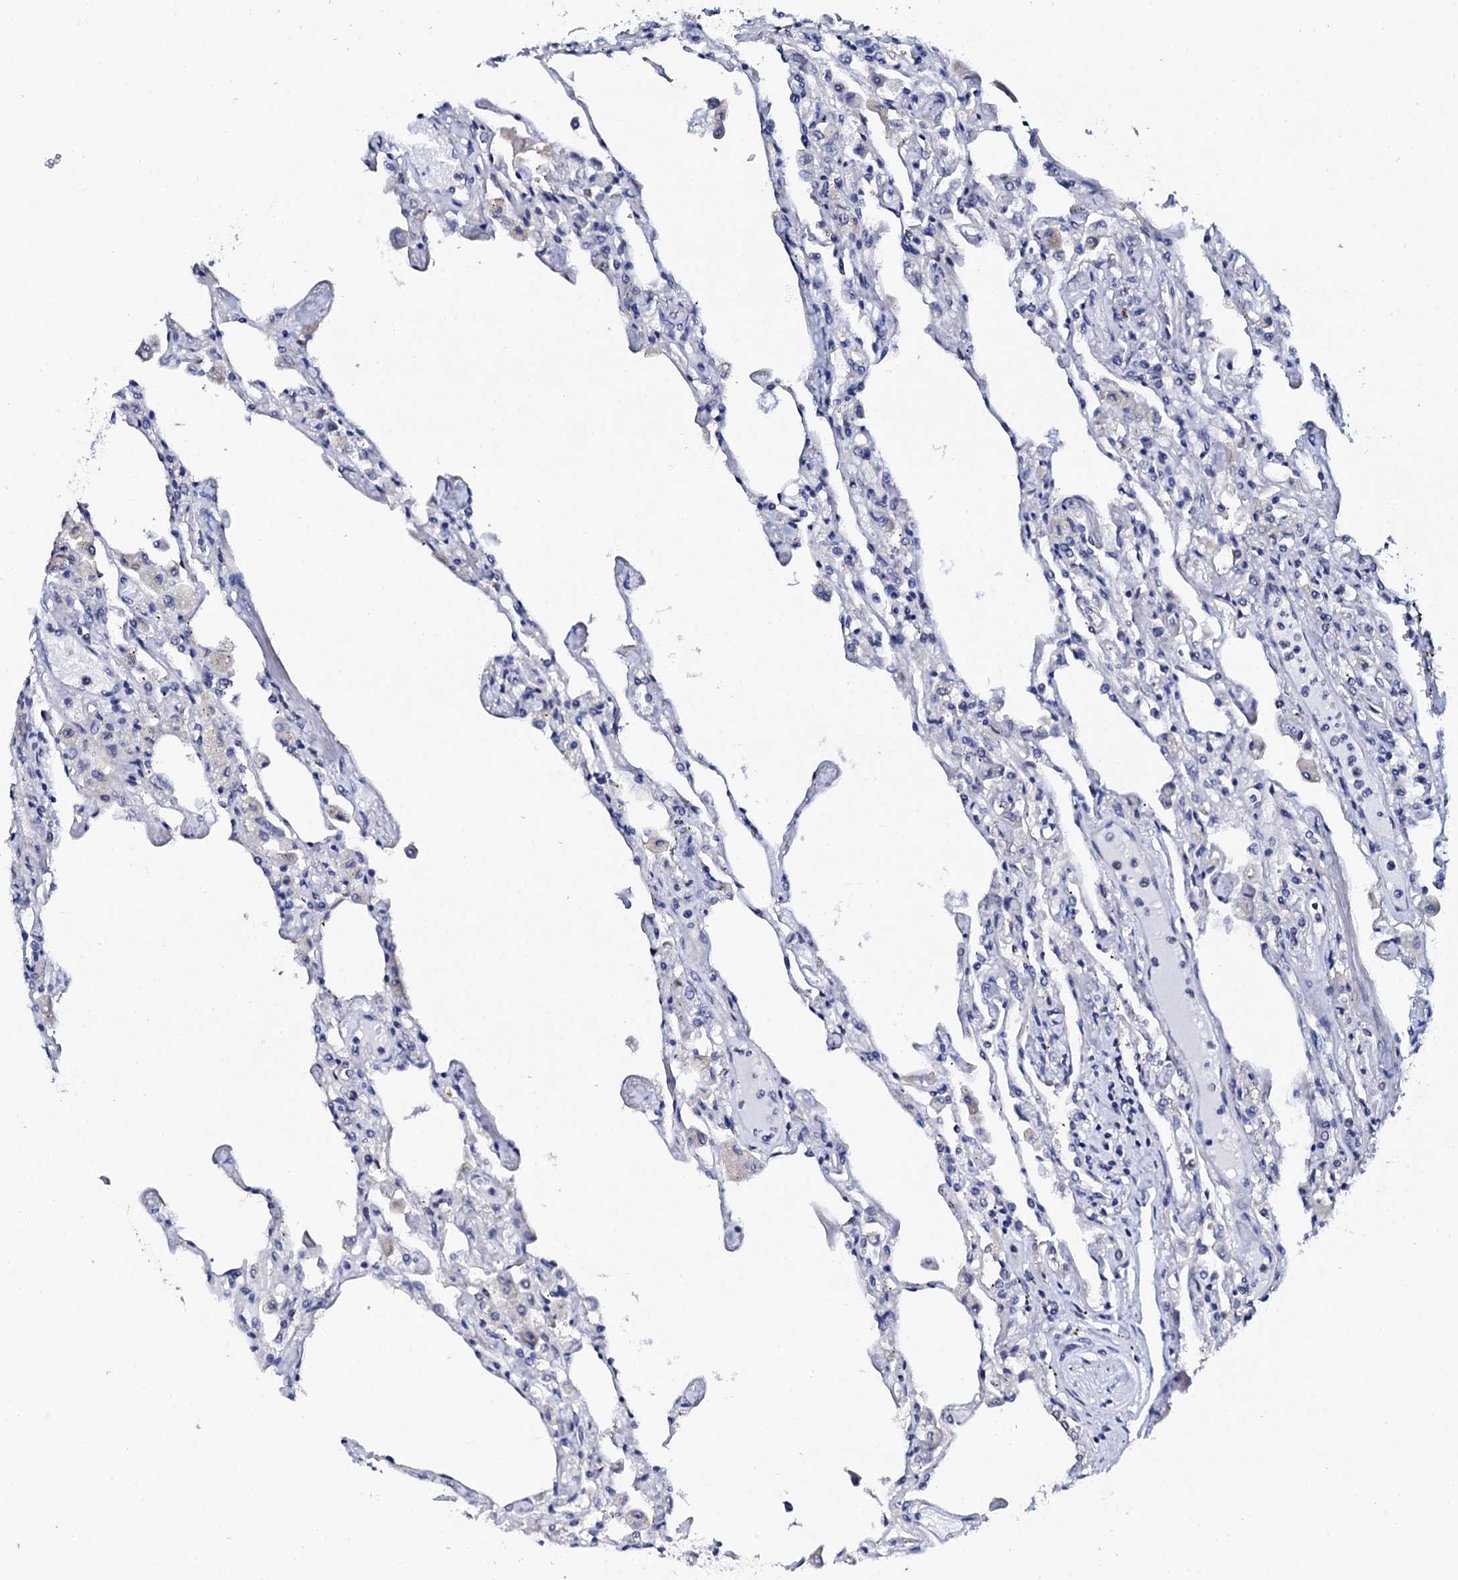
{"staining": {"intensity": "negative", "quantity": "none", "location": "none"}, "tissue": "lung", "cell_type": "Alveolar cells", "image_type": "normal", "snomed": [{"axis": "morphology", "description": "Normal tissue, NOS"}, {"axis": "topography", "description": "Bronchus"}, {"axis": "topography", "description": "Lung"}], "caption": "Normal lung was stained to show a protein in brown. There is no significant positivity in alveolar cells.", "gene": "NUDT13", "patient": {"sex": "female", "age": 49}}